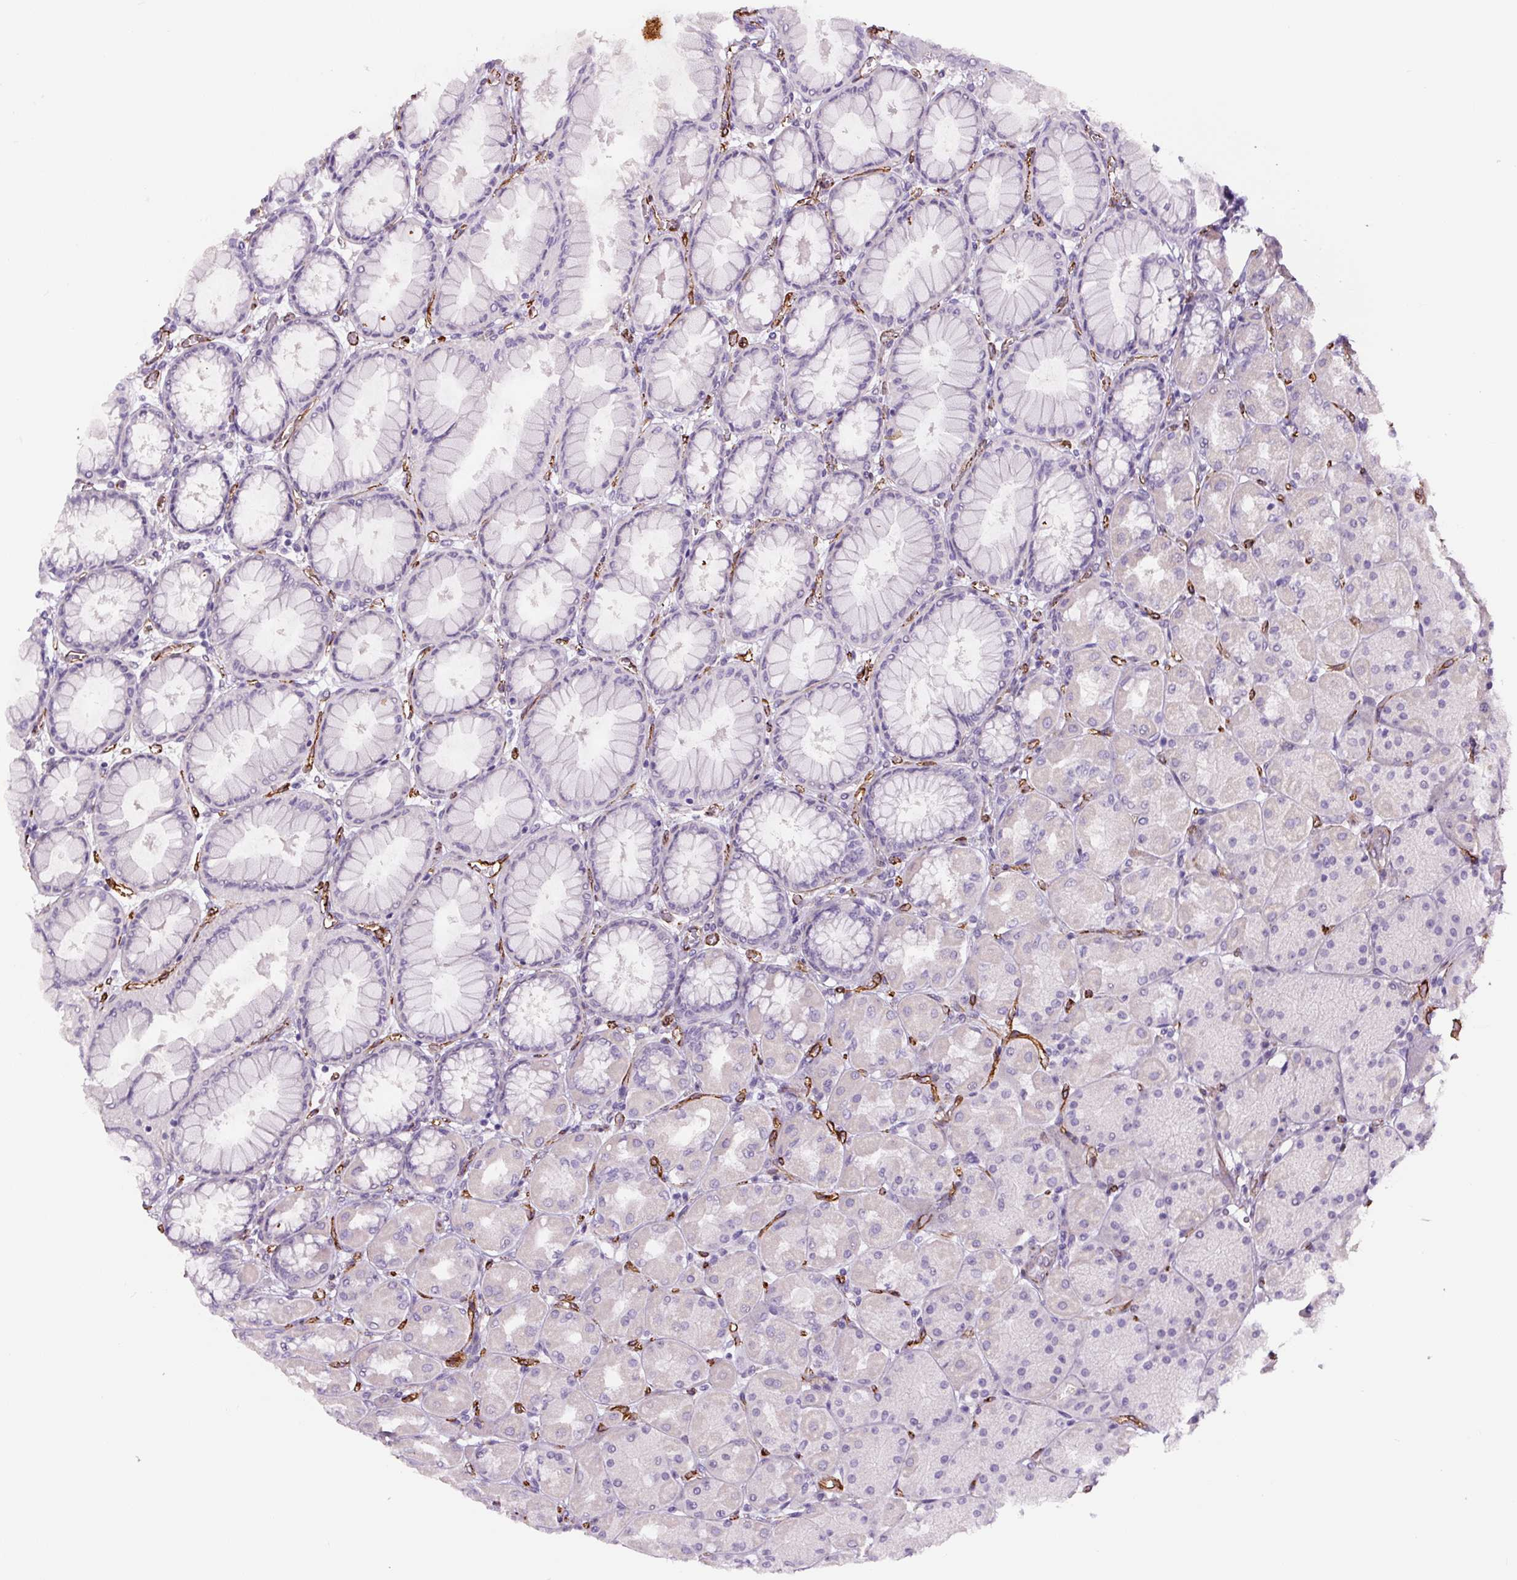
{"staining": {"intensity": "negative", "quantity": "none", "location": "none"}, "tissue": "stomach", "cell_type": "Glandular cells", "image_type": "normal", "snomed": [{"axis": "morphology", "description": "Normal tissue, NOS"}, {"axis": "topography", "description": "Stomach, upper"}], "caption": "Immunohistochemistry photomicrograph of benign stomach stained for a protein (brown), which exhibits no staining in glandular cells. The staining is performed using DAB (3,3'-diaminobenzidine) brown chromogen with nuclei counter-stained in using hematoxylin.", "gene": "NES", "patient": {"sex": "female", "age": 56}}